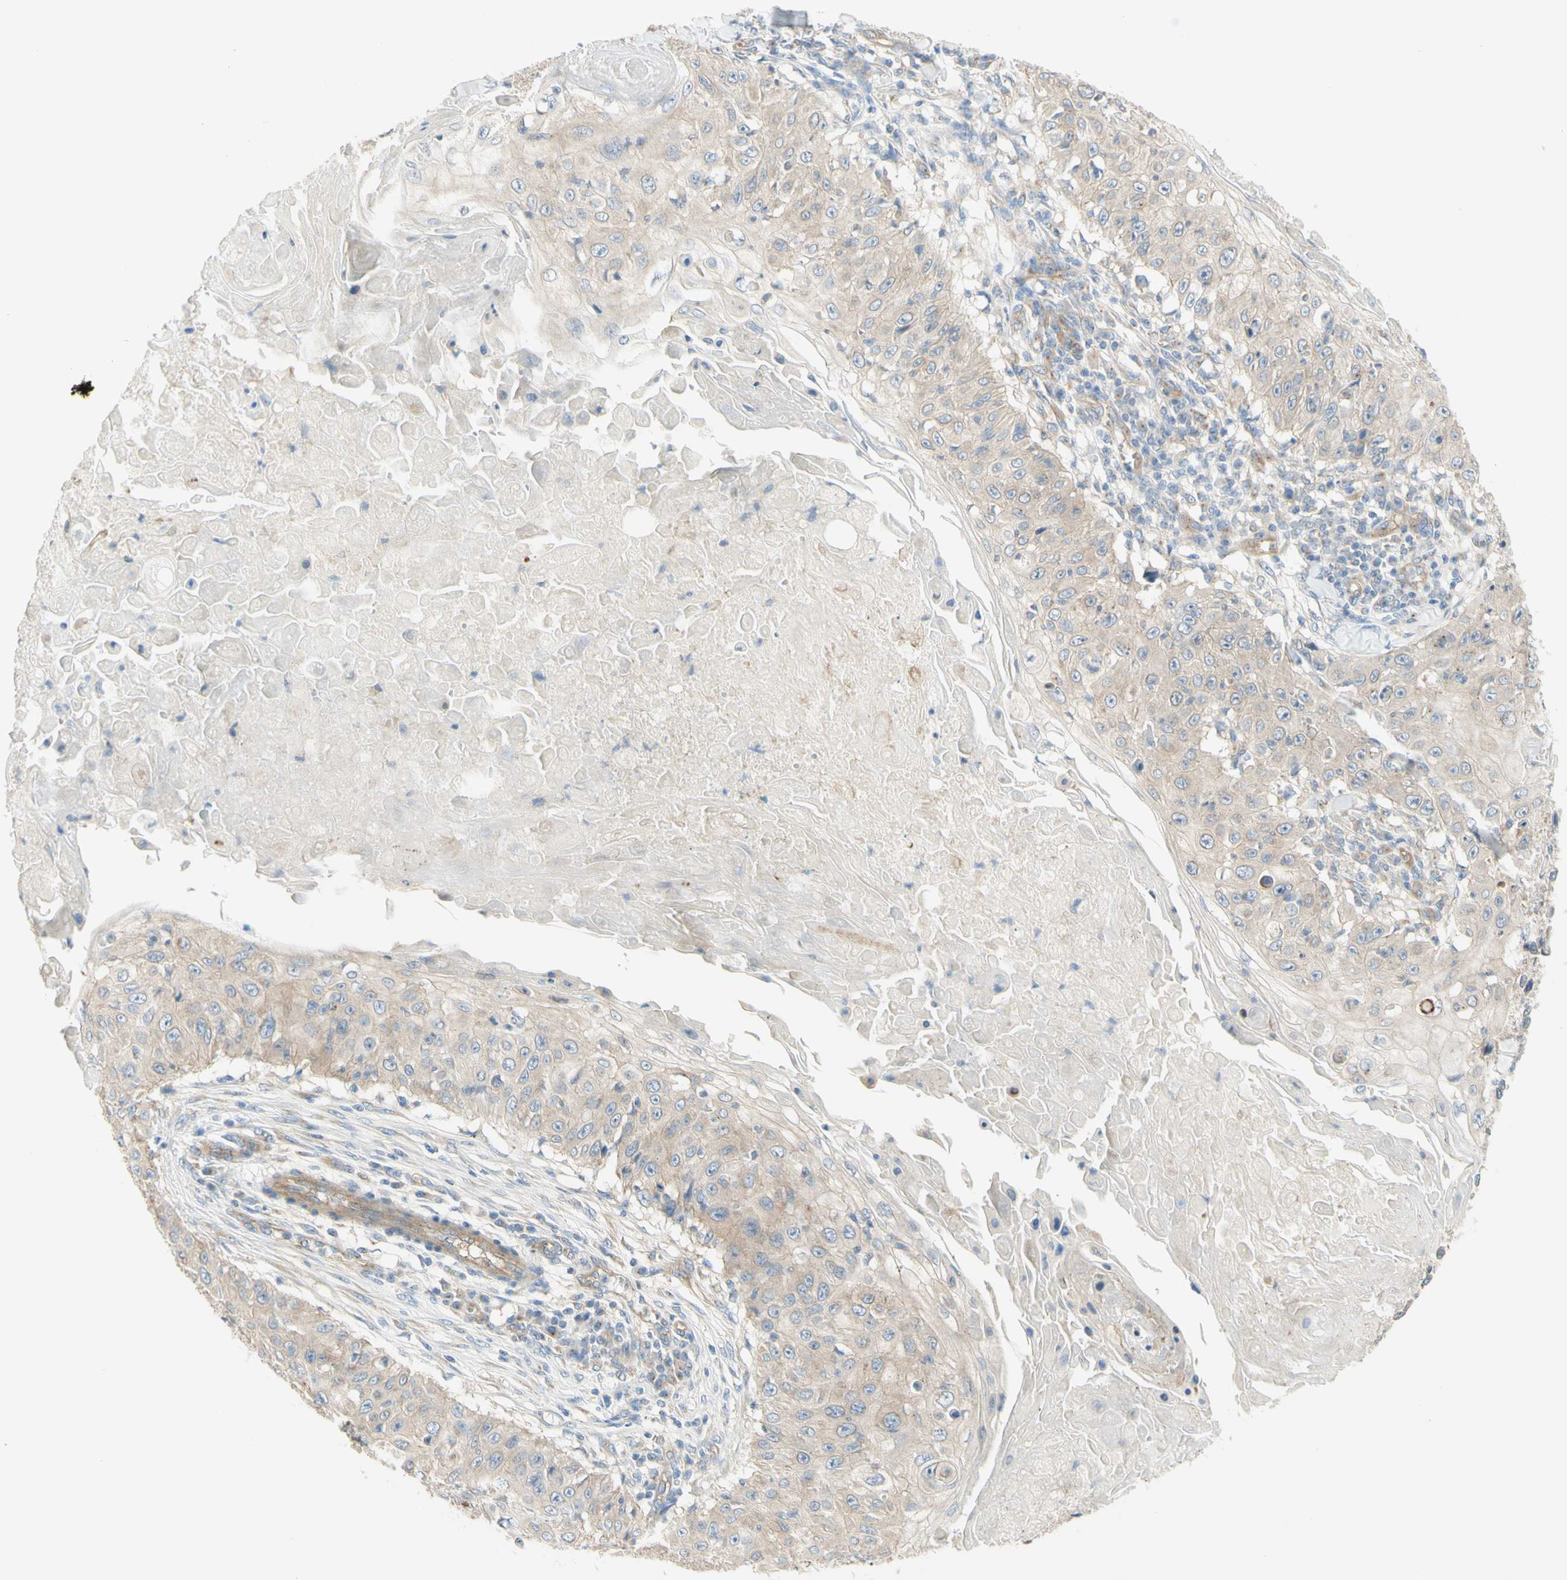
{"staining": {"intensity": "weak", "quantity": ">75%", "location": "cytoplasmic/membranous"}, "tissue": "skin cancer", "cell_type": "Tumor cells", "image_type": "cancer", "snomed": [{"axis": "morphology", "description": "Squamous cell carcinoma, NOS"}, {"axis": "topography", "description": "Skin"}], "caption": "IHC histopathology image of neoplastic tissue: human squamous cell carcinoma (skin) stained using immunohistochemistry (IHC) reveals low levels of weak protein expression localized specifically in the cytoplasmic/membranous of tumor cells, appearing as a cytoplasmic/membranous brown color.", "gene": "DYNC1H1", "patient": {"sex": "male", "age": 86}}